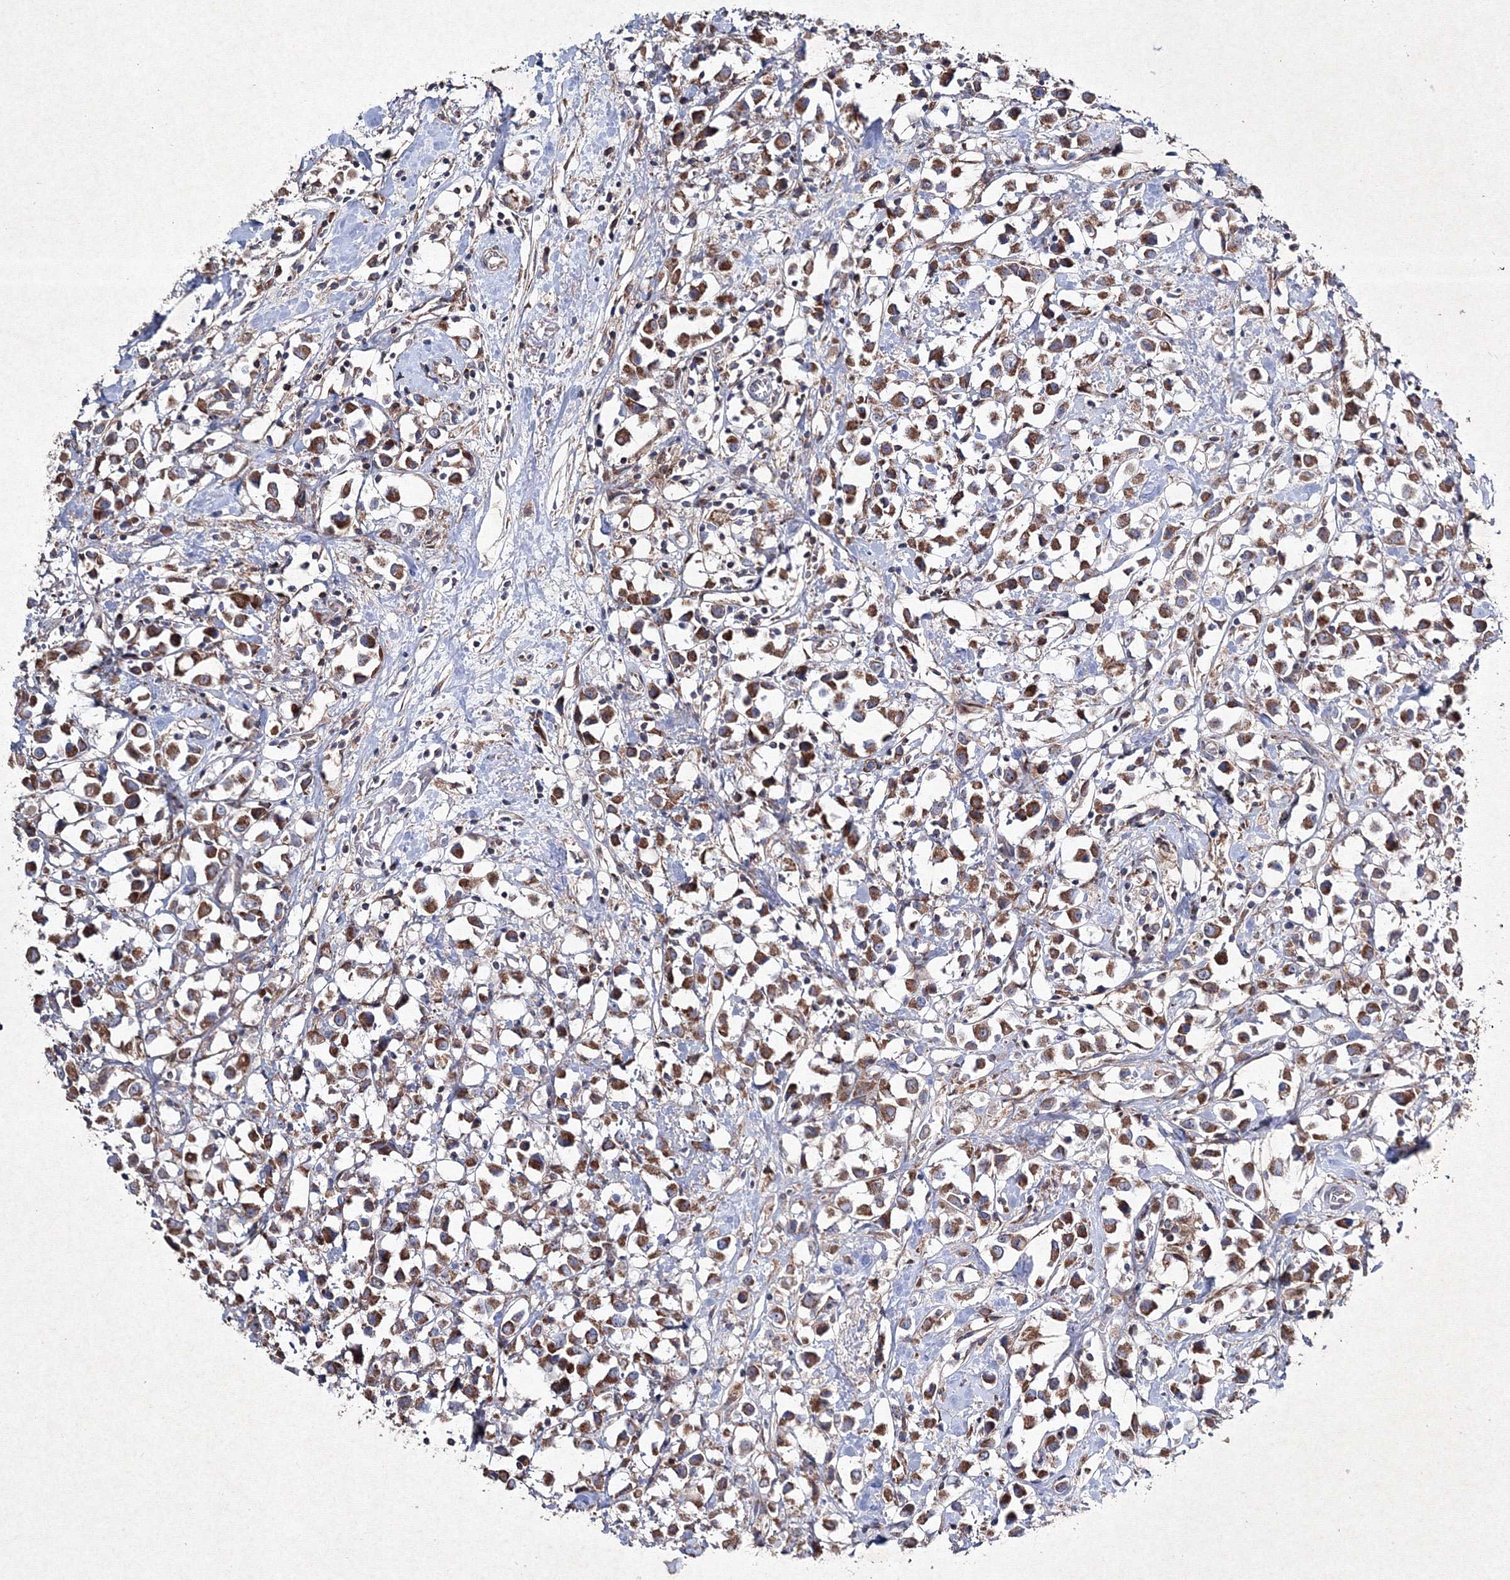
{"staining": {"intensity": "moderate", "quantity": ">75%", "location": "cytoplasmic/membranous"}, "tissue": "breast cancer", "cell_type": "Tumor cells", "image_type": "cancer", "snomed": [{"axis": "morphology", "description": "Duct carcinoma"}, {"axis": "topography", "description": "Breast"}], "caption": "Tumor cells reveal medium levels of moderate cytoplasmic/membranous expression in approximately >75% of cells in human invasive ductal carcinoma (breast). (Stains: DAB in brown, nuclei in blue, Microscopy: brightfield microscopy at high magnification).", "gene": "GFM1", "patient": {"sex": "female", "age": 61}}